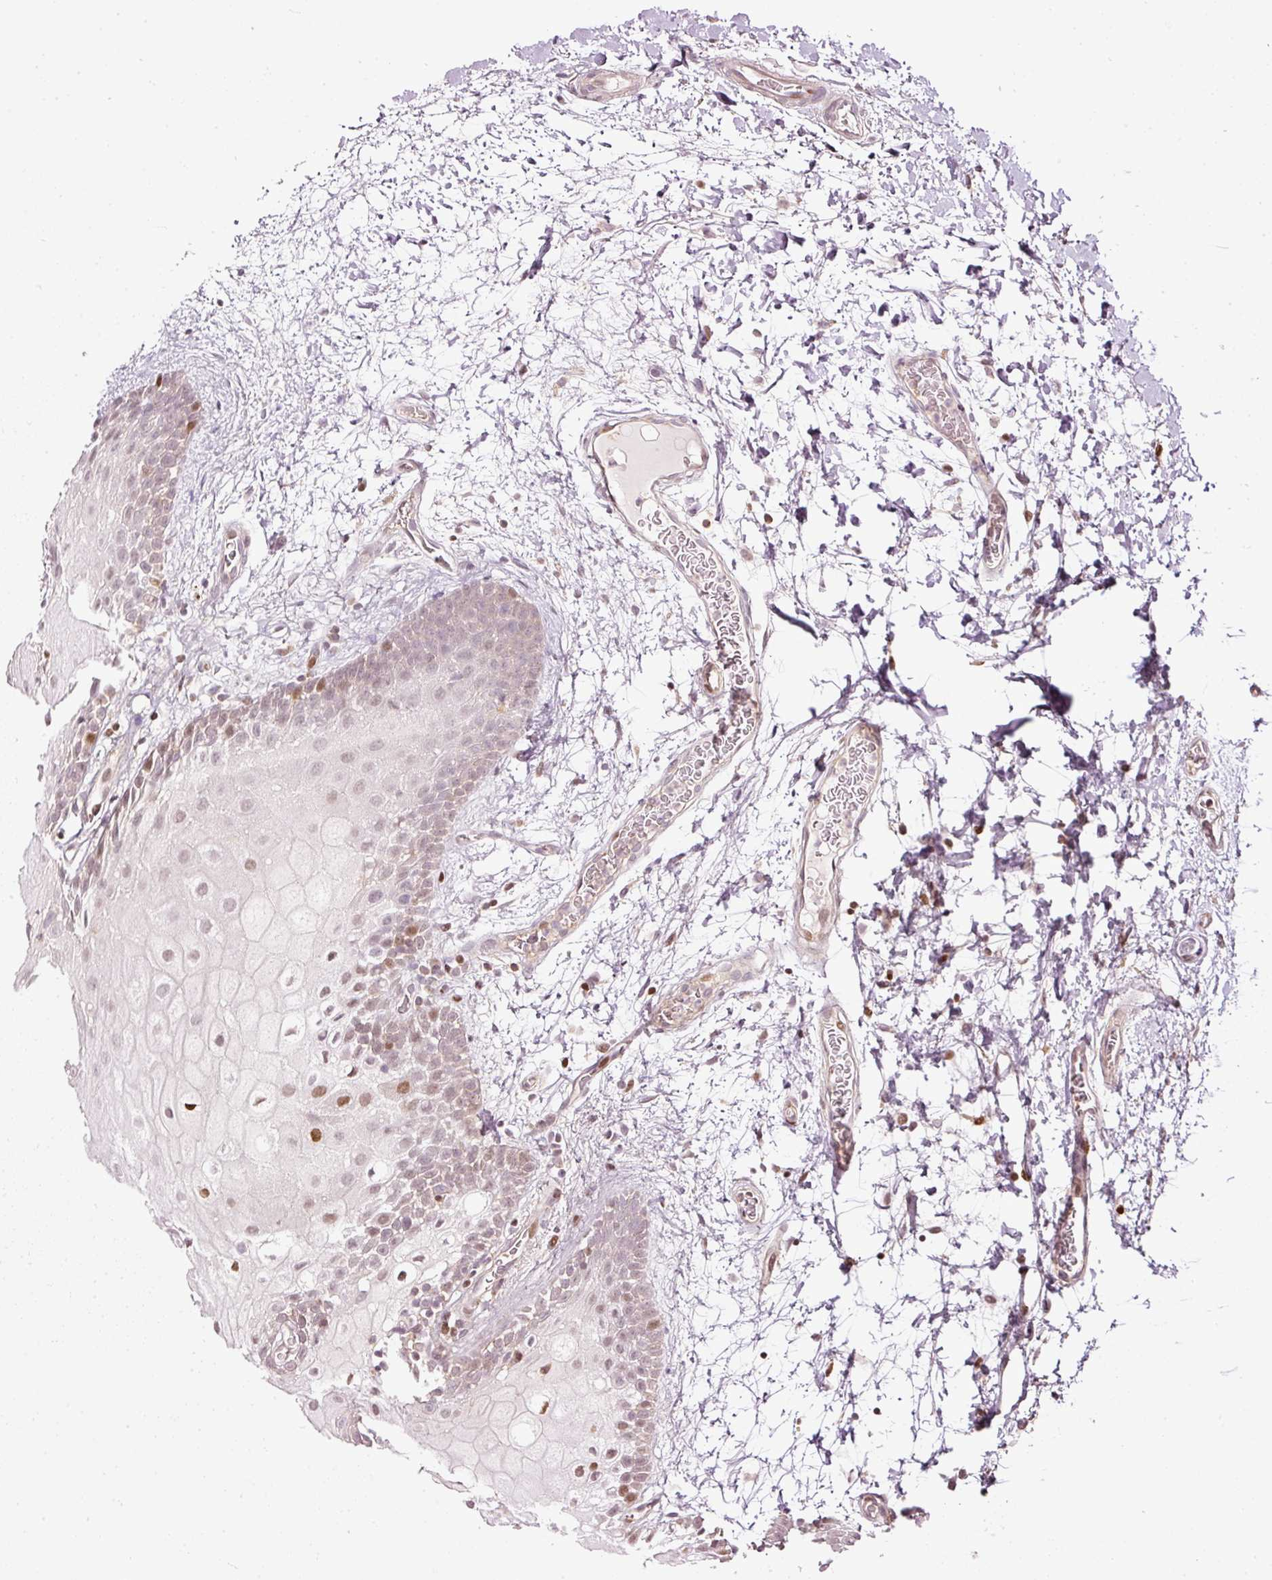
{"staining": {"intensity": "strong", "quantity": "<25%", "location": "nuclear"}, "tissue": "oral mucosa", "cell_type": "Squamous epithelial cells", "image_type": "normal", "snomed": [{"axis": "morphology", "description": "Normal tissue, NOS"}, {"axis": "morphology", "description": "Squamous cell carcinoma, NOS"}, {"axis": "topography", "description": "Oral tissue"}, {"axis": "topography", "description": "Tounge, NOS"}, {"axis": "topography", "description": "Head-Neck"}], "caption": "Immunohistochemistry (IHC) of benign oral mucosa reveals medium levels of strong nuclear expression in approximately <25% of squamous epithelial cells.", "gene": "ZNF778", "patient": {"sex": "male", "age": 76}}